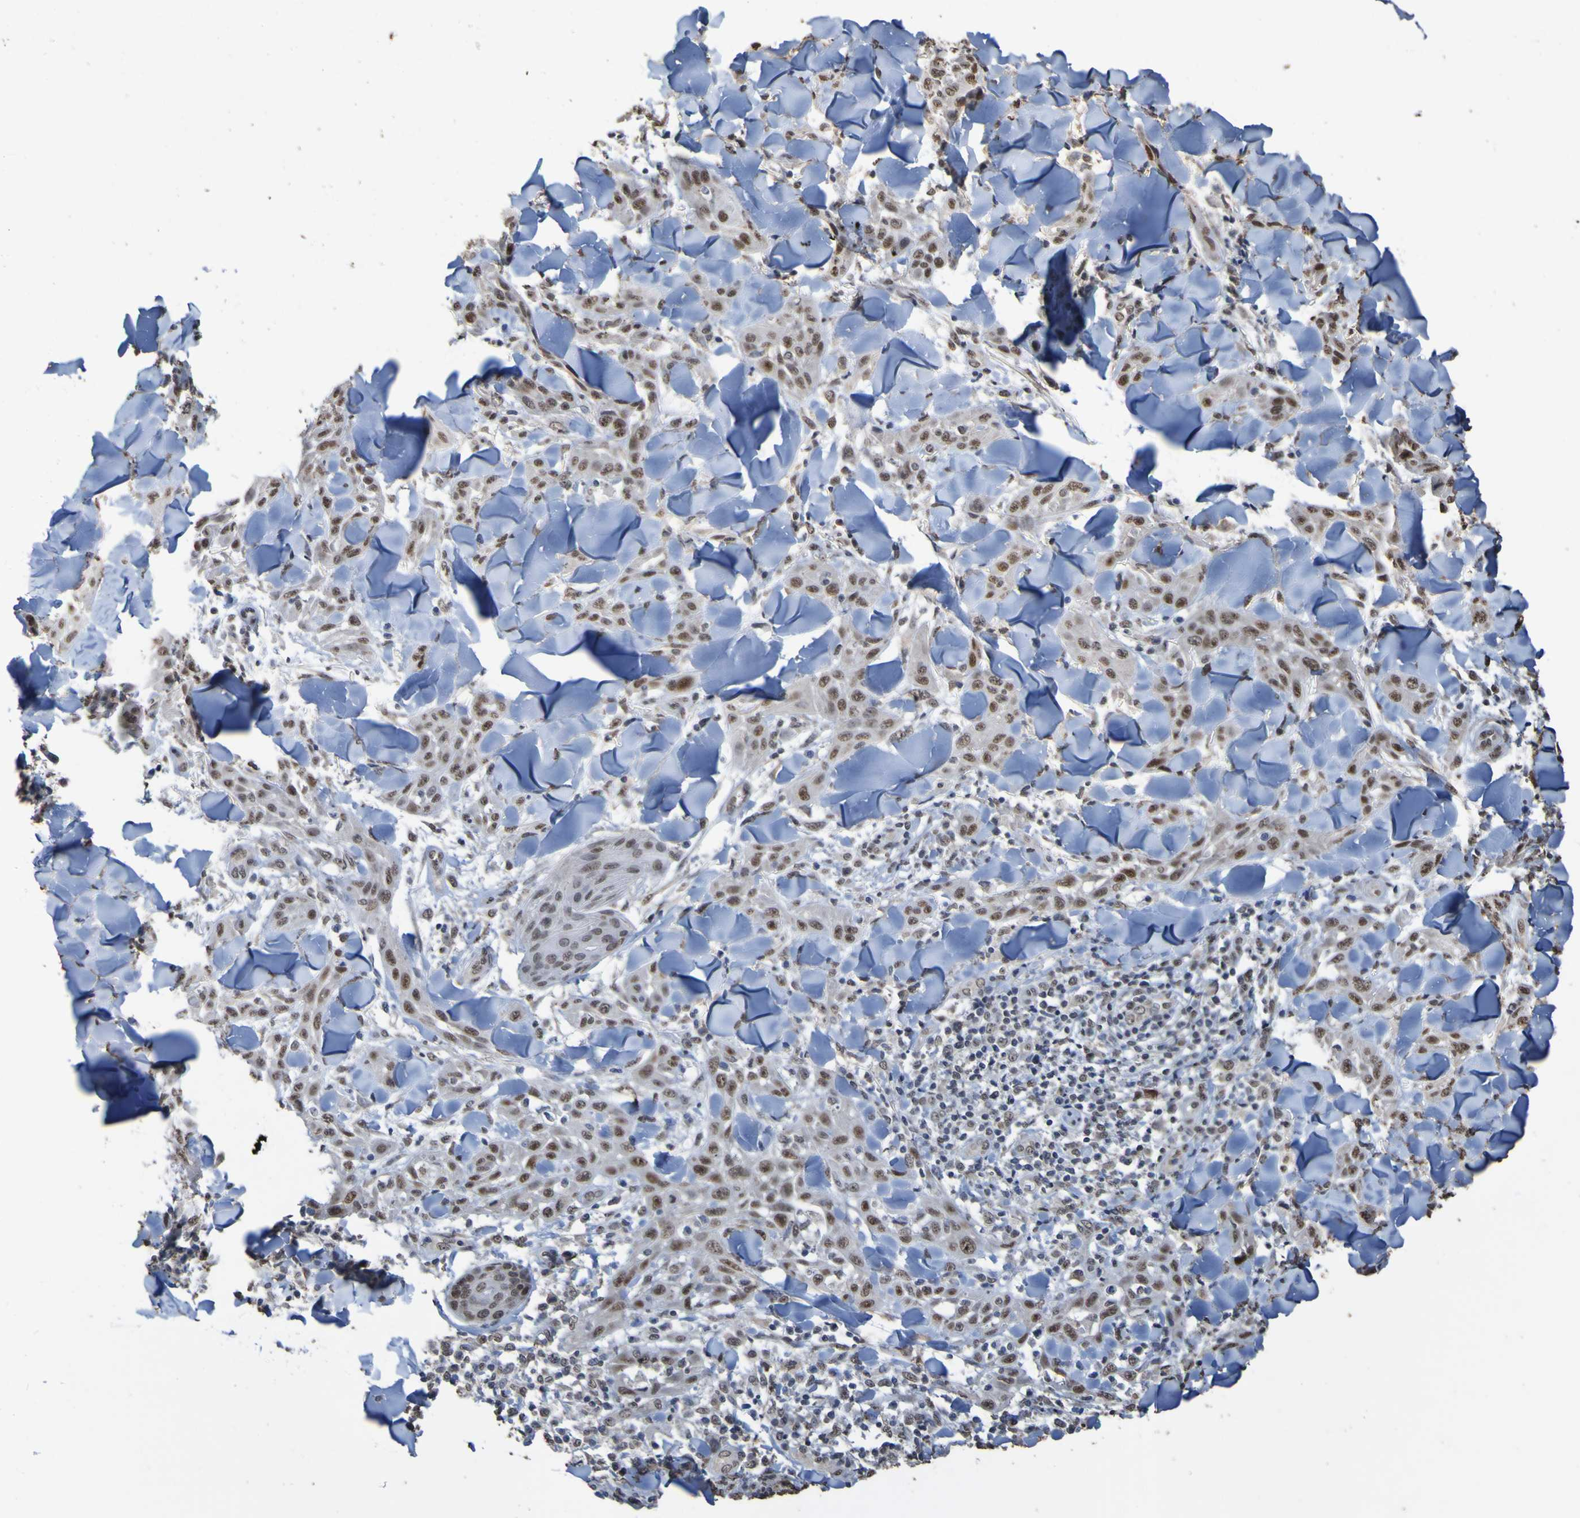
{"staining": {"intensity": "moderate", "quantity": ">75%", "location": "nuclear"}, "tissue": "skin cancer", "cell_type": "Tumor cells", "image_type": "cancer", "snomed": [{"axis": "morphology", "description": "Squamous cell carcinoma, NOS"}, {"axis": "topography", "description": "Skin"}], "caption": "About >75% of tumor cells in skin cancer exhibit moderate nuclear protein positivity as visualized by brown immunohistochemical staining.", "gene": "ALKBH2", "patient": {"sex": "male", "age": 24}}